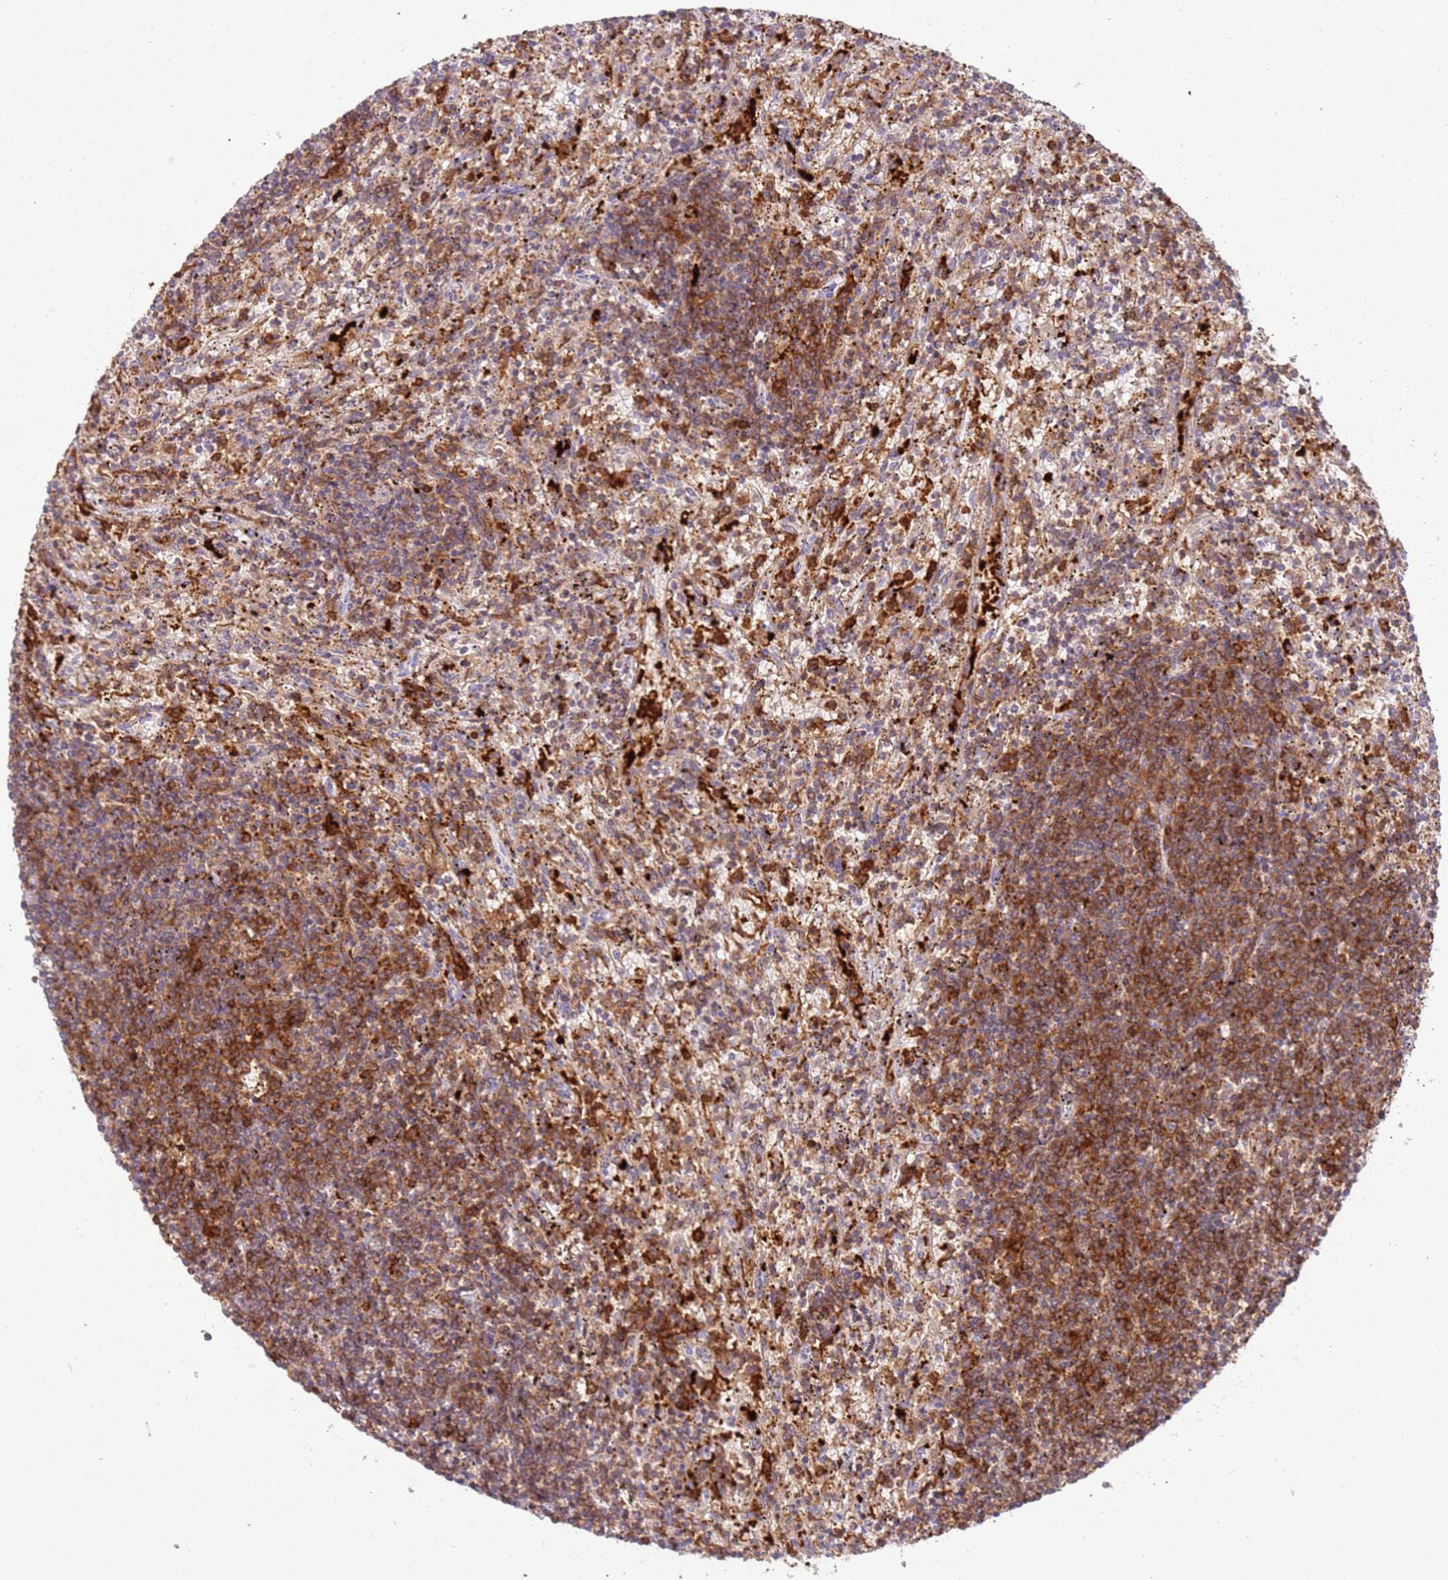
{"staining": {"intensity": "strong", "quantity": ">75%", "location": "cytoplasmic/membranous"}, "tissue": "lymphoma", "cell_type": "Tumor cells", "image_type": "cancer", "snomed": [{"axis": "morphology", "description": "Malignant lymphoma, non-Hodgkin's type, Low grade"}, {"axis": "topography", "description": "Spleen"}], "caption": "A high amount of strong cytoplasmic/membranous expression is present in approximately >75% of tumor cells in lymphoma tissue. Ihc stains the protein of interest in brown and the nuclei are stained blue.", "gene": "TTPAL", "patient": {"sex": "male", "age": 76}}